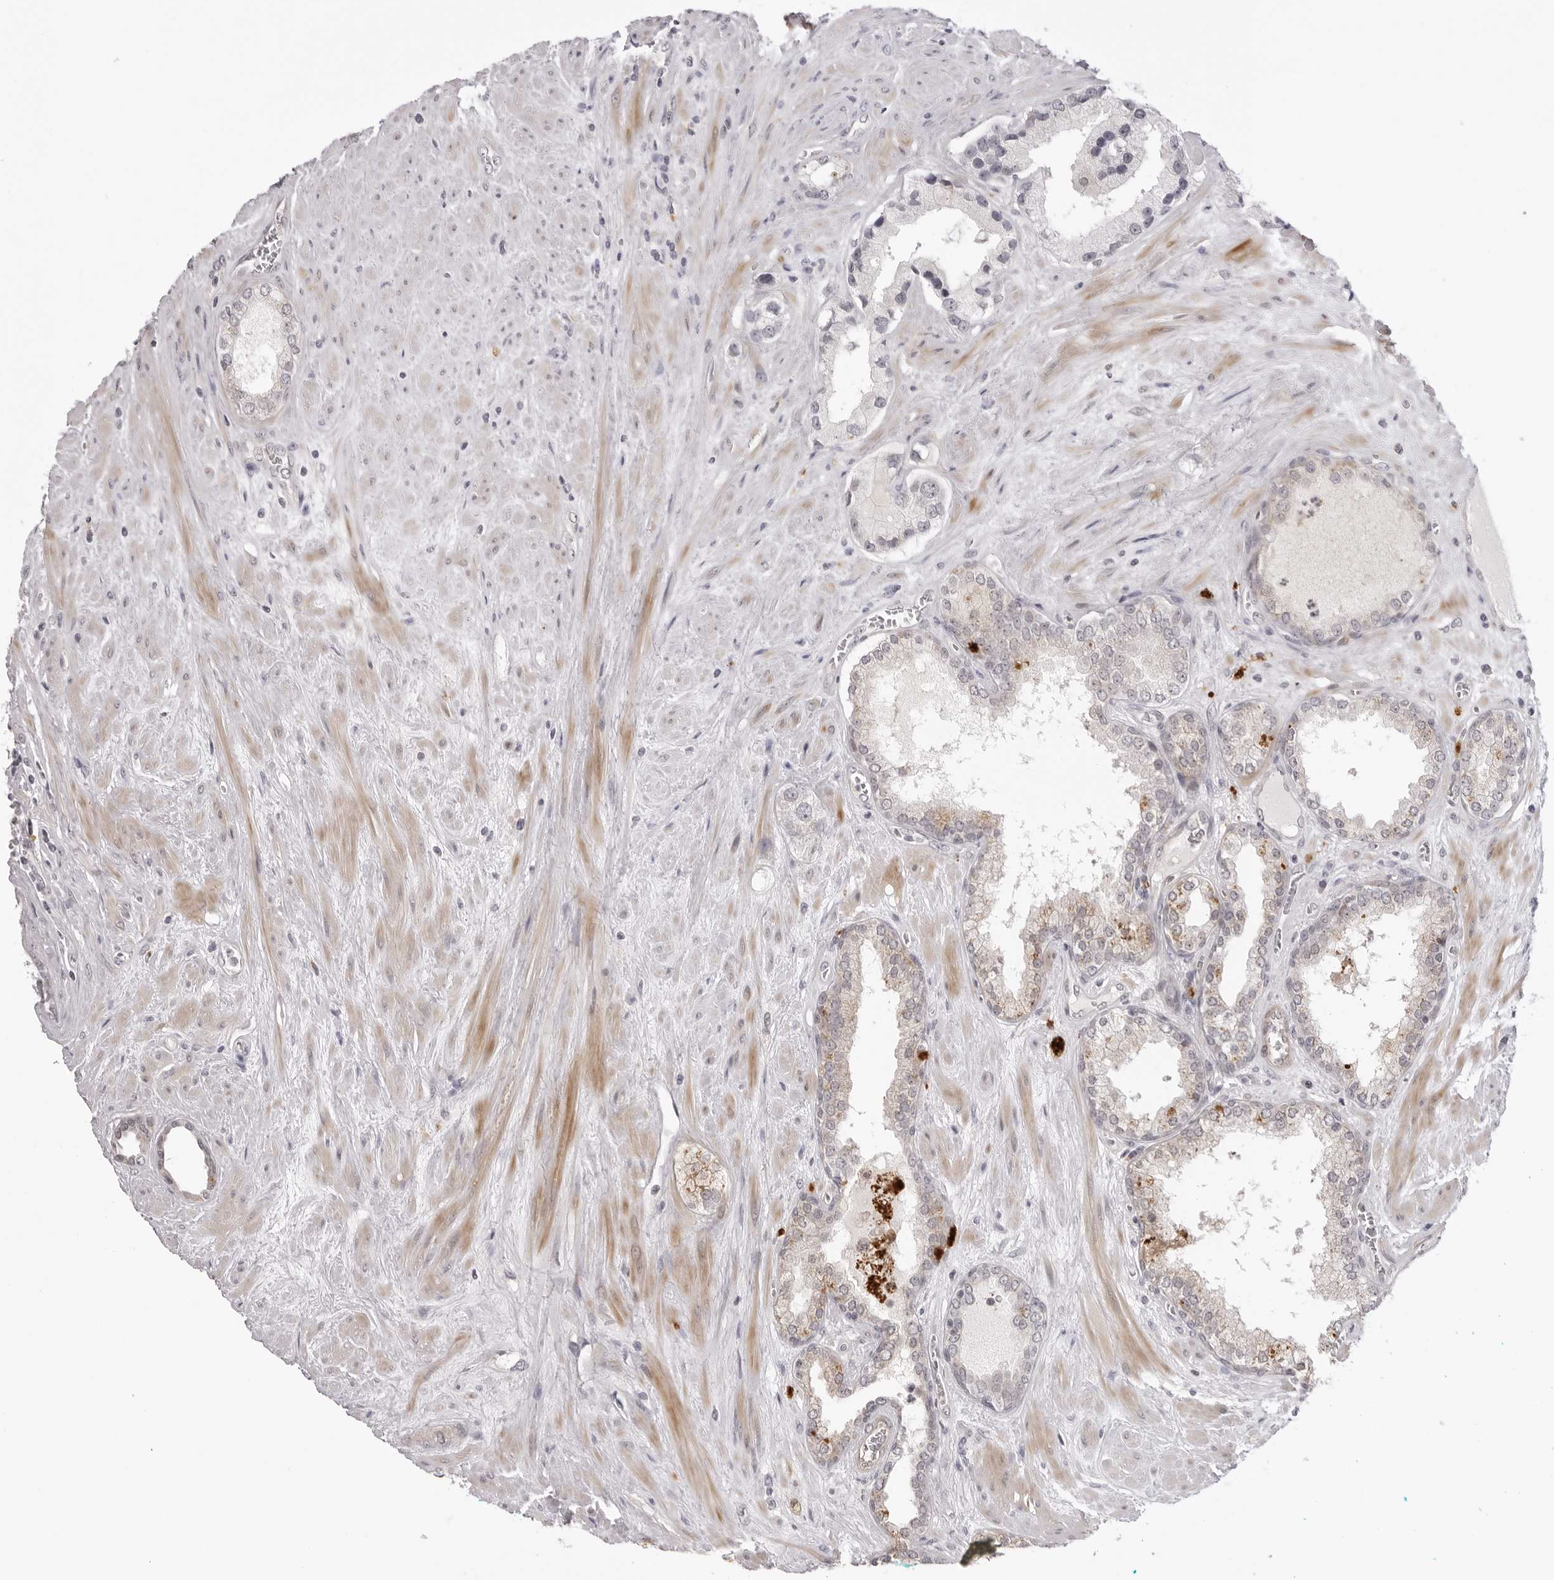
{"staining": {"intensity": "moderate", "quantity": "25%-75%", "location": "cytoplasmic/membranous"}, "tissue": "prostate cancer", "cell_type": "Tumor cells", "image_type": "cancer", "snomed": [{"axis": "morphology", "description": "Adenocarcinoma, Low grade"}, {"axis": "topography", "description": "Prostate"}], "caption": "Immunohistochemical staining of prostate adenocarcinoma (low-grade) exhibits medium levels of moderate cytoplasmic/membranous staining in approximately 25%-75% of tumor cells.", "gene": "SUGCT", "patient": {"sex": "male", "age": 62}}